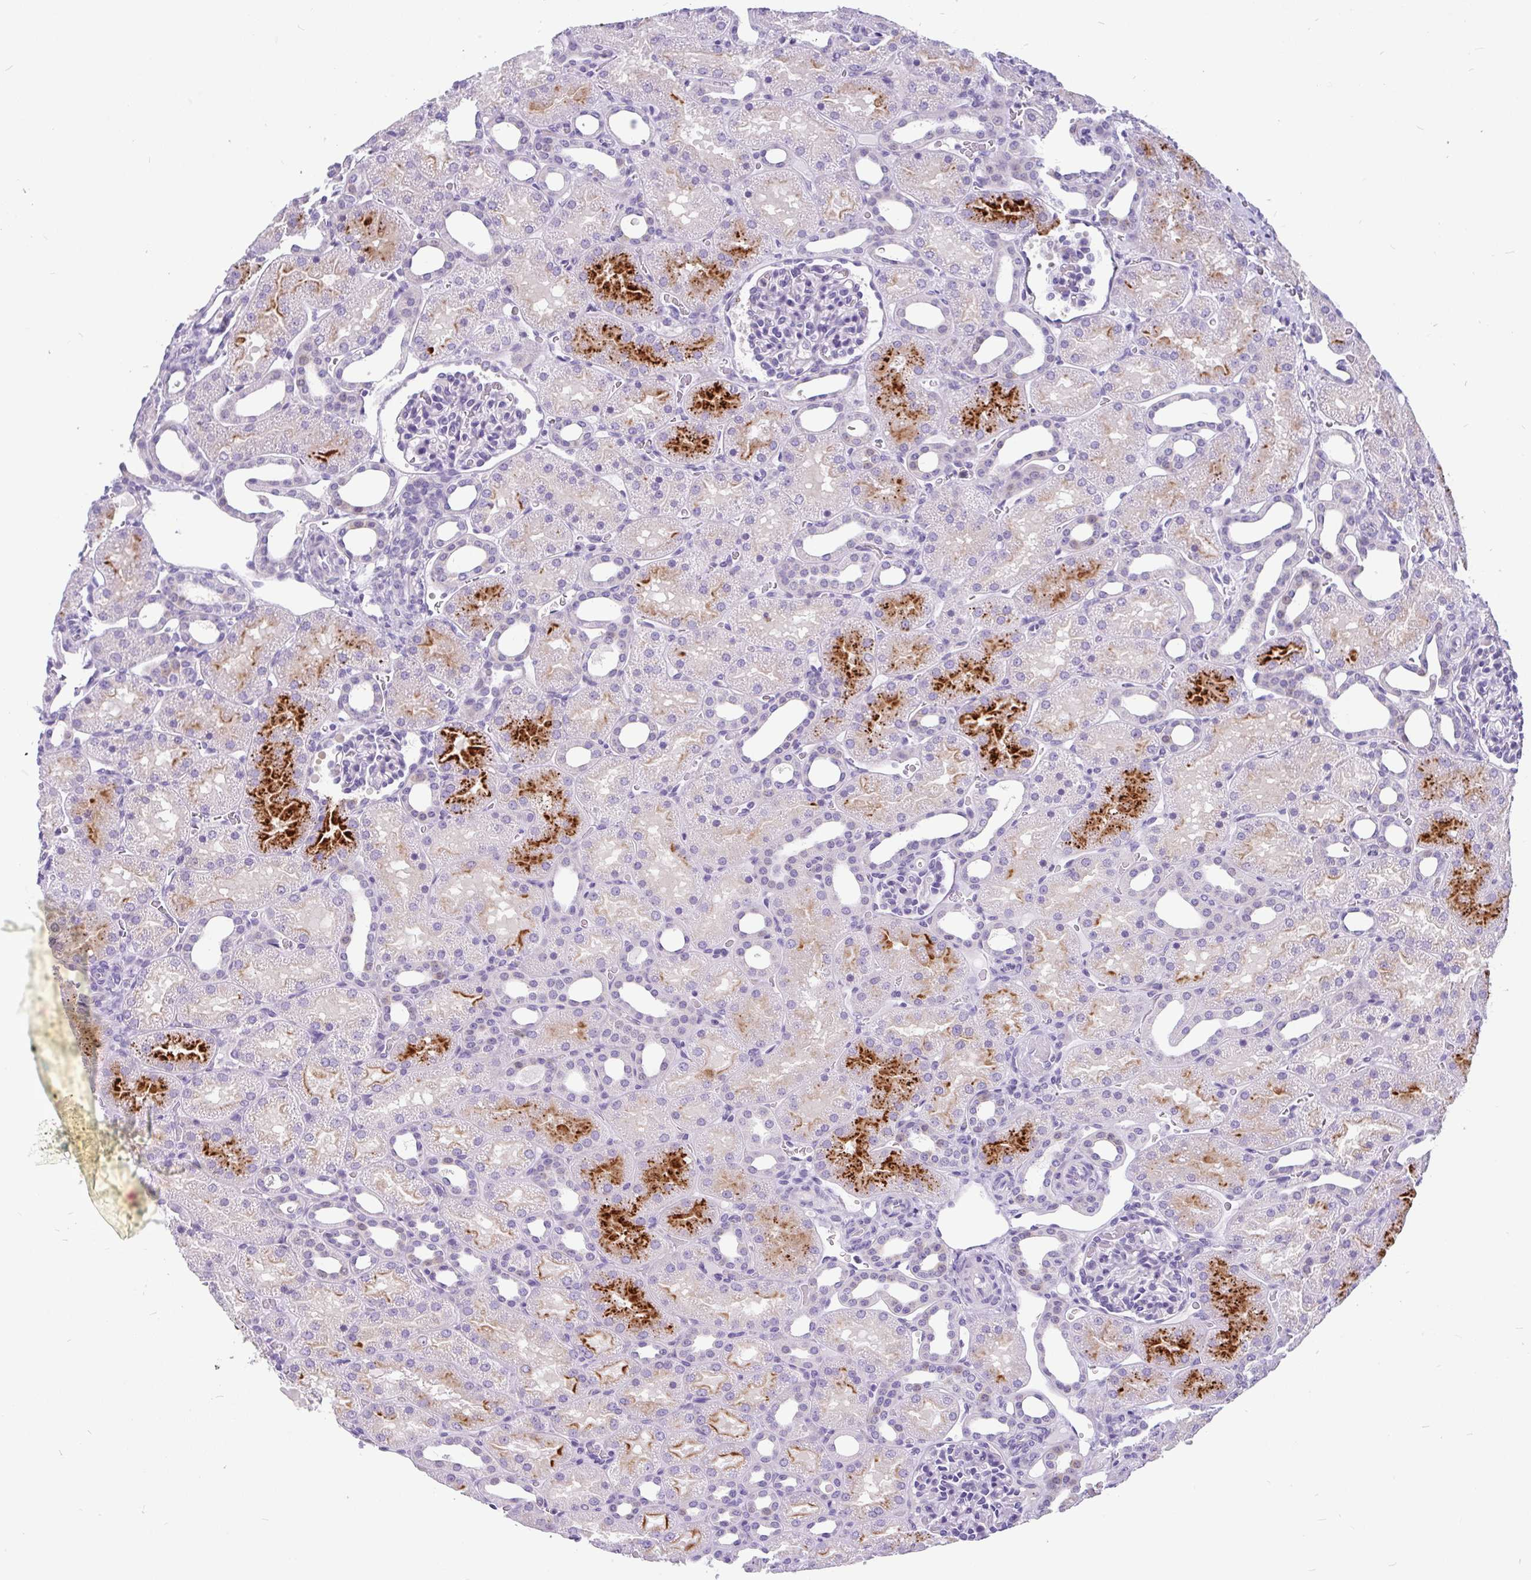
{"staining": {"intensity": "negative", "quantity": "none", "location": "none"}, "tissue": "kidney", "cell_type": "Cells in glomeruli", "image_type": "normal", "snomed": [{"axis": "morphology", "description": "Normal tissue, NOS"}, {"axis": "topography", "description": "Kidney"}], "caption": "This is an immunohistochemistry histopathology image of unremarkable human kidney. There is no expression in cells in glomeruli.", "gene": "KIAA2013", "patient": {"sex": "male", "age": 2}}